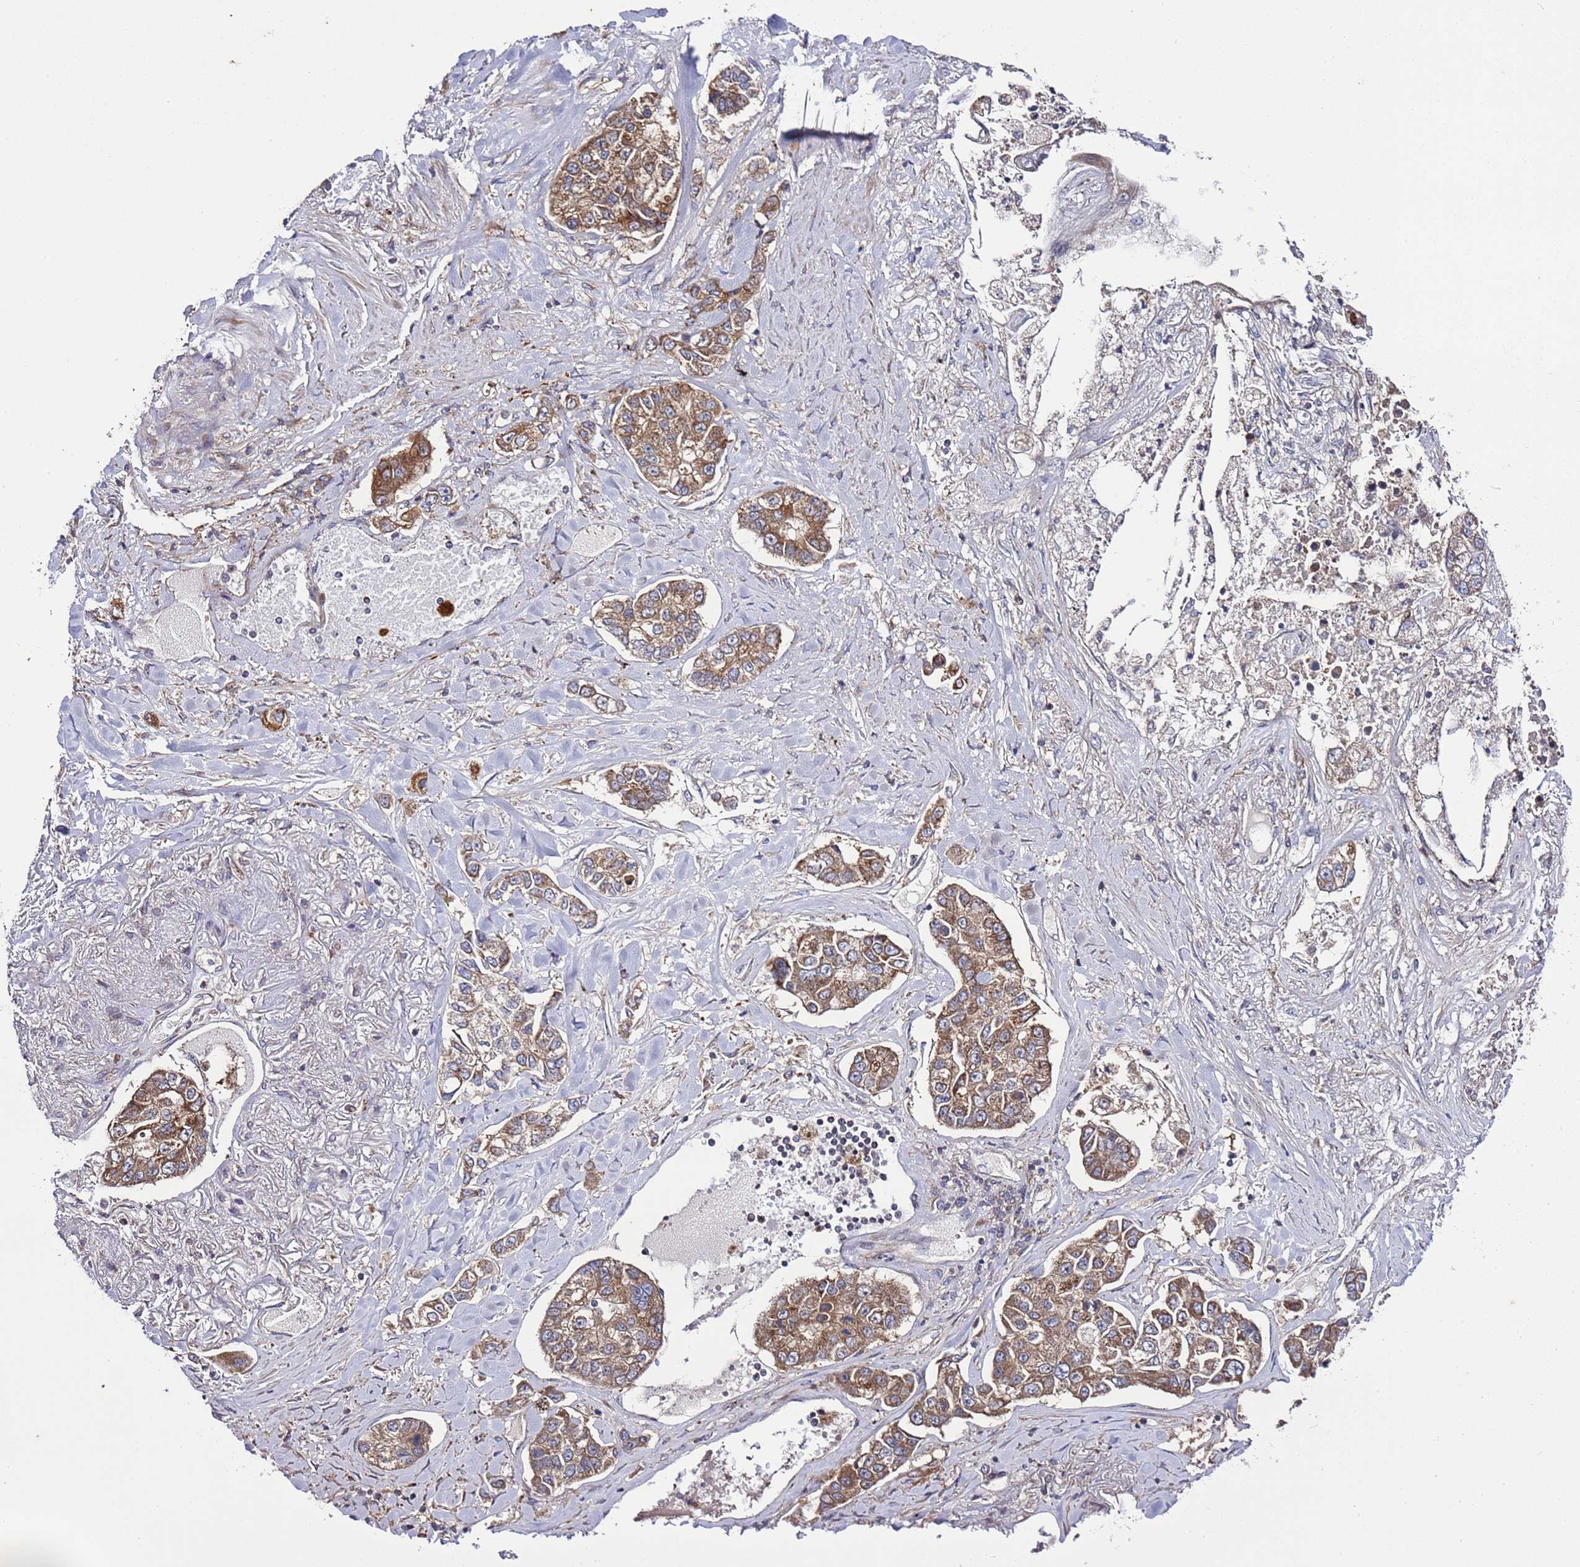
{"staining": {"intensity": "strong", "quantity": ">75%", "location": "cytoplasmic/membranous"}, "tissue": "lung cancer", "cell_type": "Tumor cells", "image_type": "cancer", "snomed": [{"axis": "morphology", "description": "Adenocarcinoma, NOS"}, {"axis": "topography", "description": "Lung"}], "caption": "IHC of human adenocarcinoma (lung) shows high levels of strong cytoplasmic/membranous positivity in about >75% of tumor cells. (DAB IHC, brown staining for protein, blue staining for nuclei).", "gene": "TMEM176B", "patient": {"sex": "male", "age": 49}}